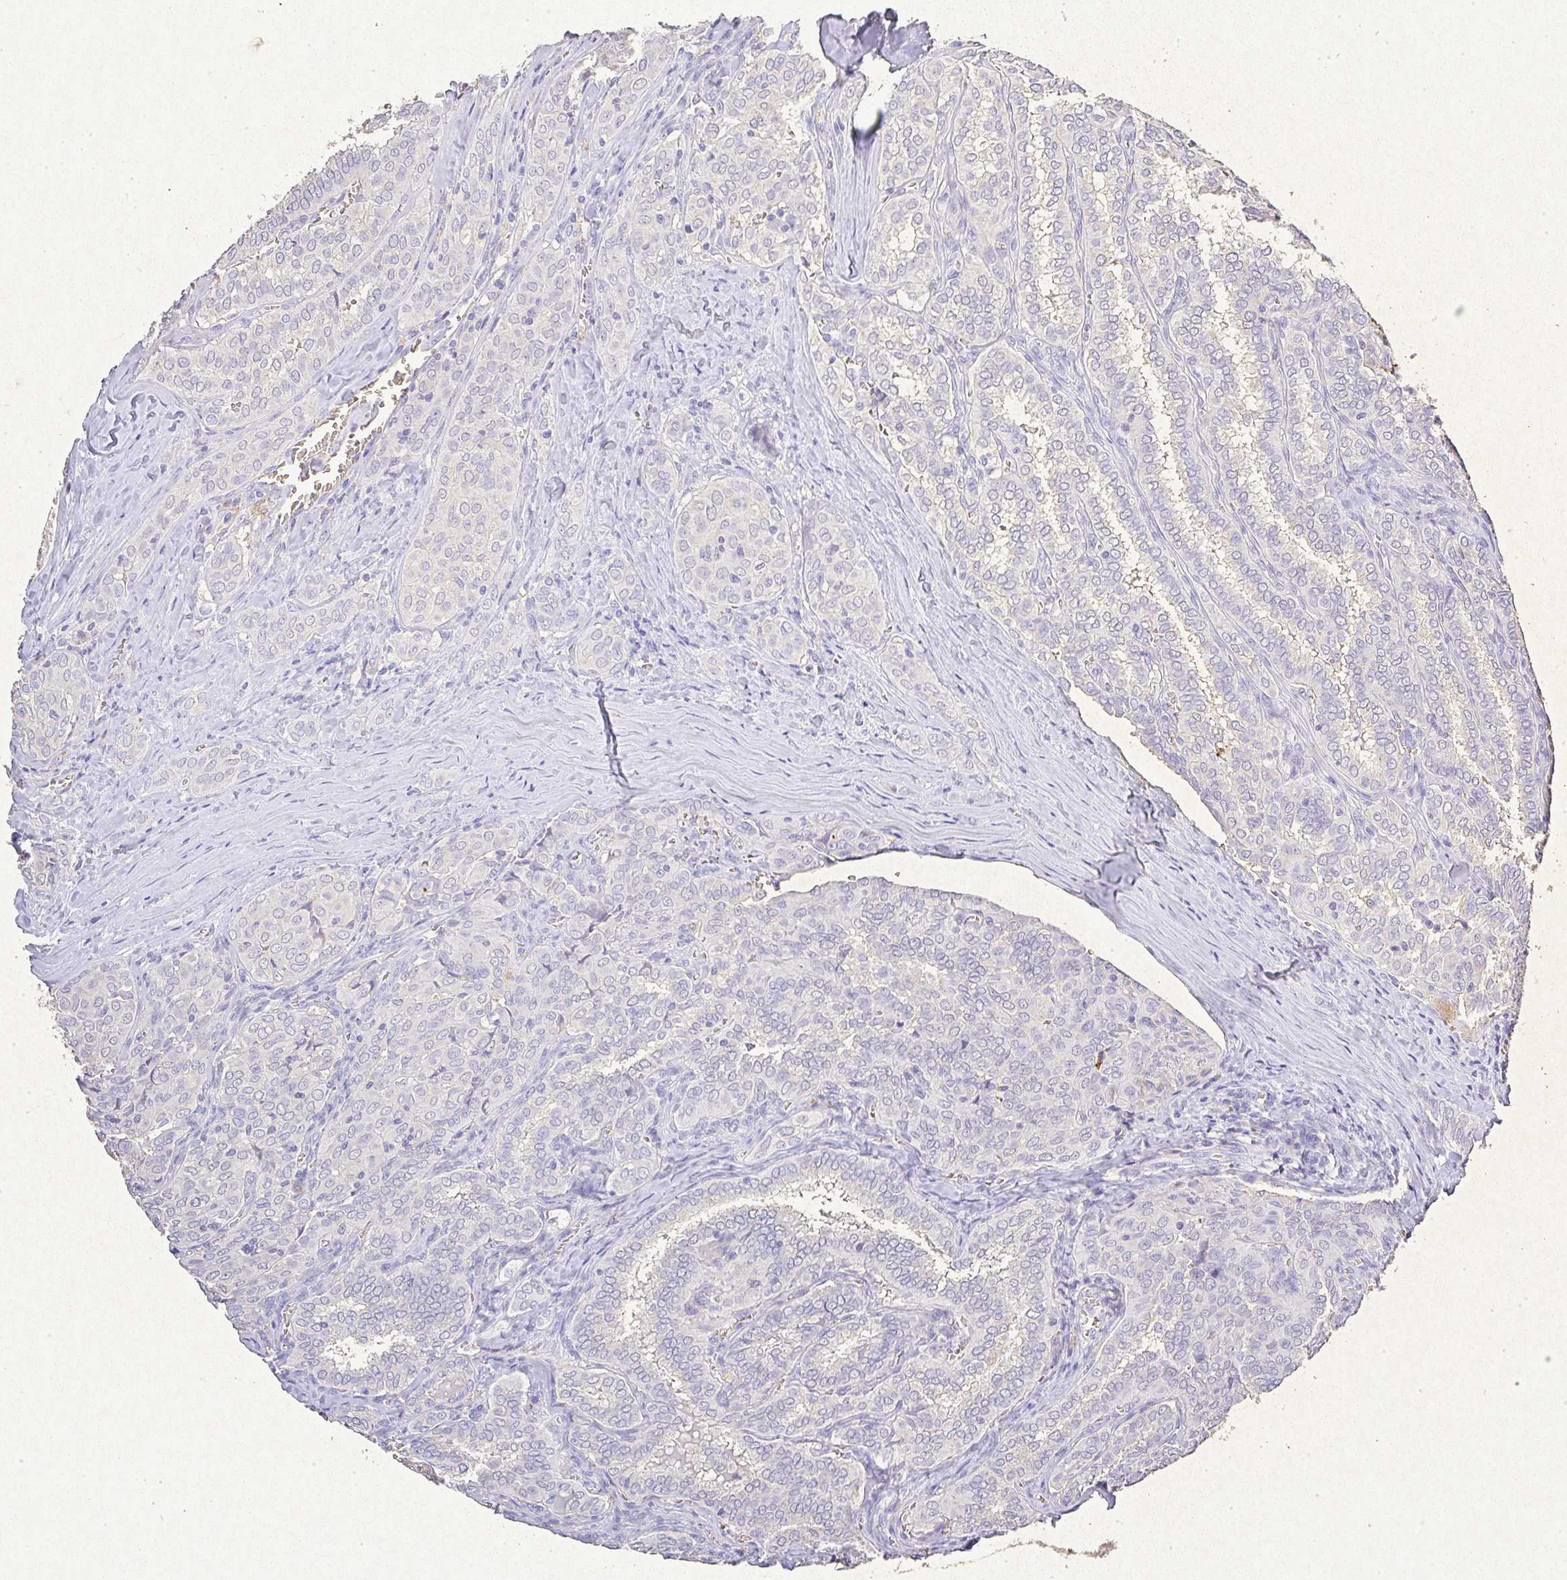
{"staining": {"intensity": "negative", "quantity": "none", "location": "none"}, "tissue": "thyroid cancer", "cell_type": "Tumor cells", "image_type": "cancer", "snomed": [{"axis": "morphology", "description": "Papillary adenocarcinoma, NOS"}, {"axis": "topography", "description": "Thyroid gland"}], "caption": "A histopathology image of human thyroid papillary adenocarcinoma is negative for staining in tumor cells.", "gene": "RPS2", "patient": {"sex": "female", "age": 30}}